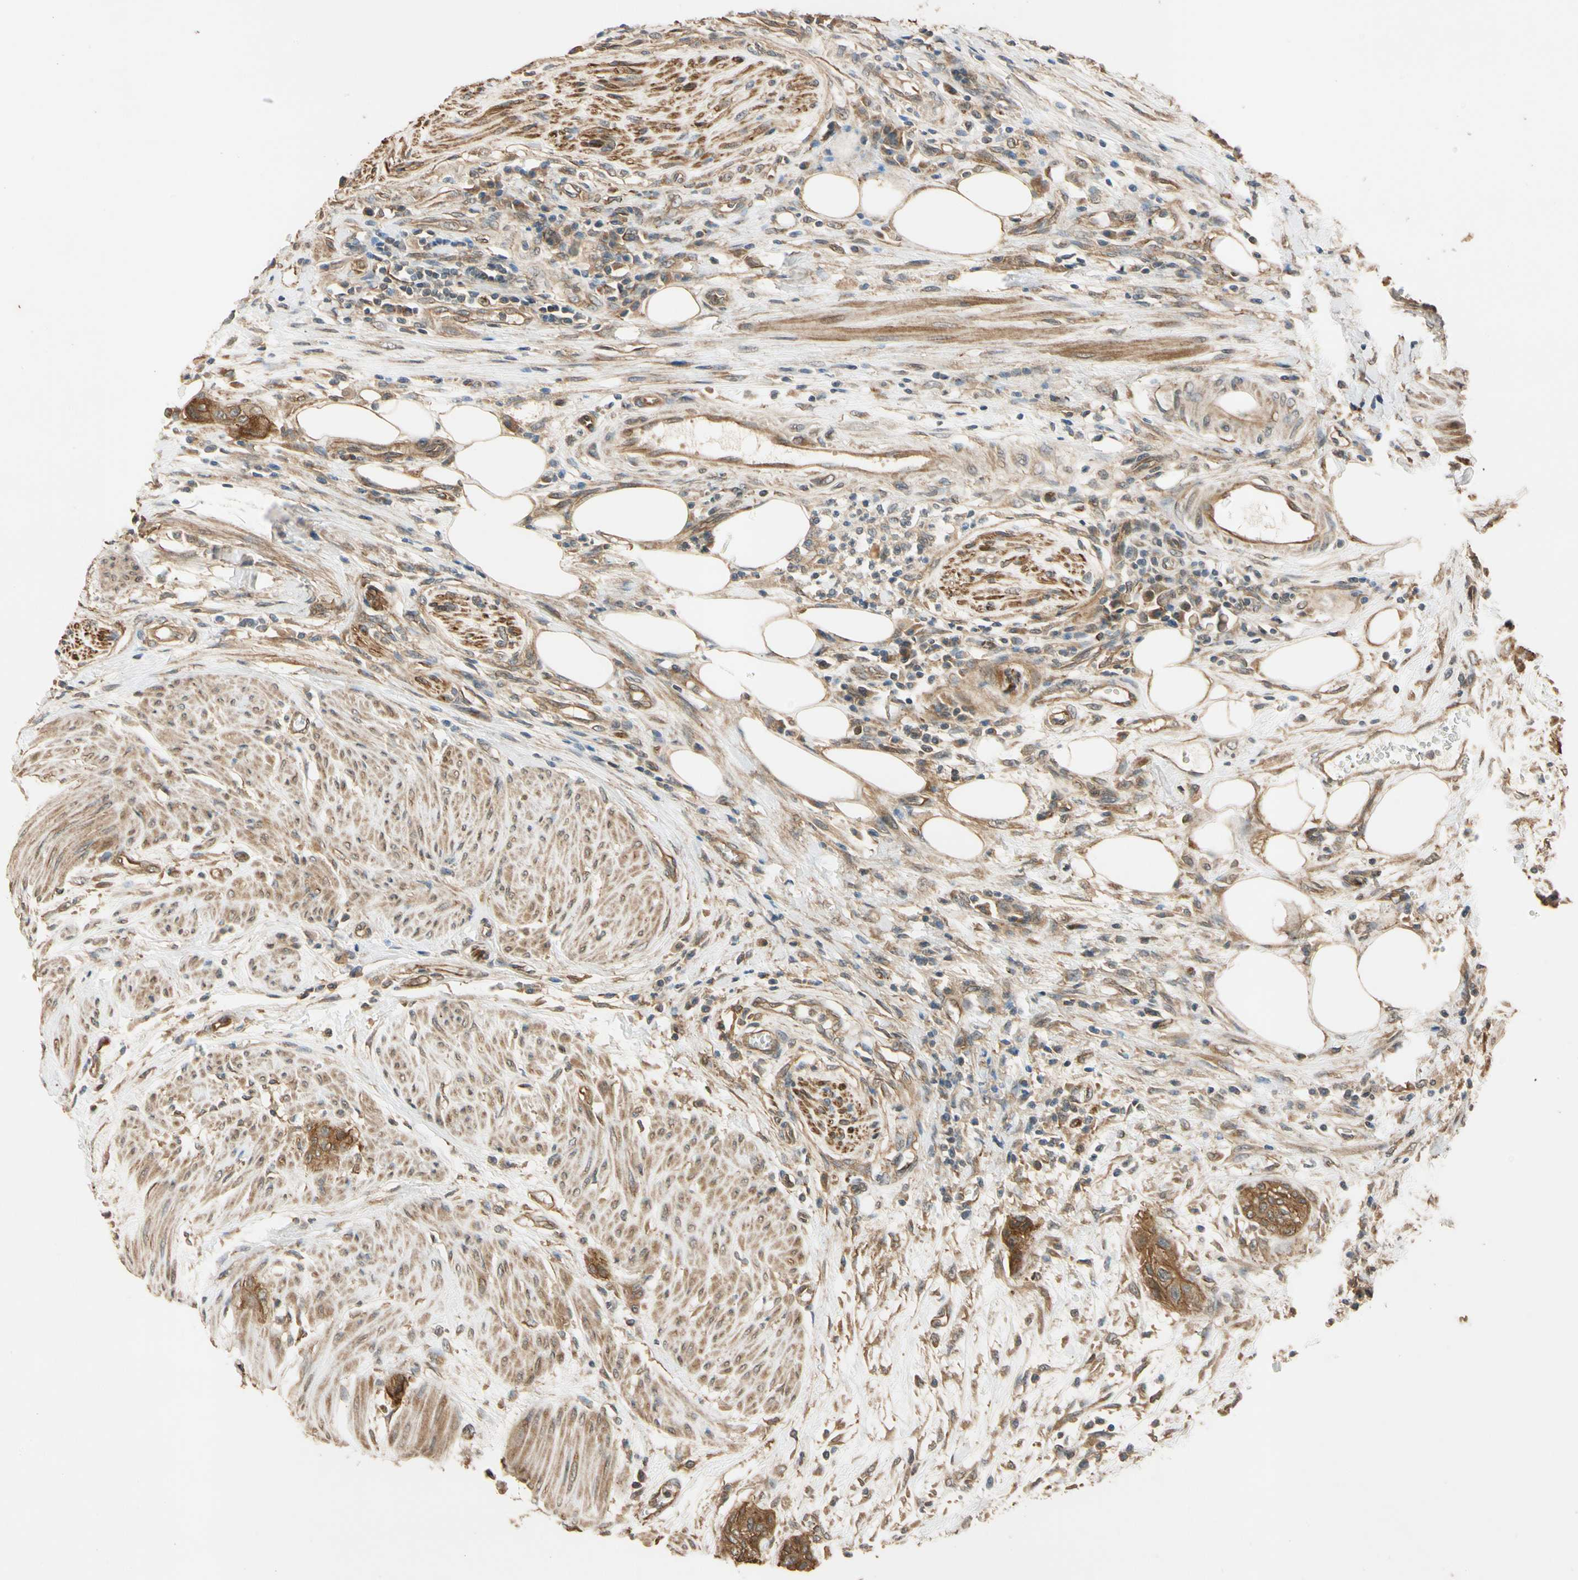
{"staining": {"intensity": "moderate", "quantity": ">75%", "location": "cytoplasmic/membranous"}, "tissue": "urothelial cancer", "cell_type": "Tumor cells", "image_type": "cancer", "snomed": [{"axis": "morphology", "description": "Urothelial carcinoma, High grade"}, {"axis": "topography", "description": "Urinary bladder"}], "caption": "Urothelial cancer was stained to show a protein in brown. There is medium levels of moderate cytoplasmic/membranous expression in about >75% of tumor cells.", "gene": "MGRN1", "patient": {"sex": "male", "age": 35}}